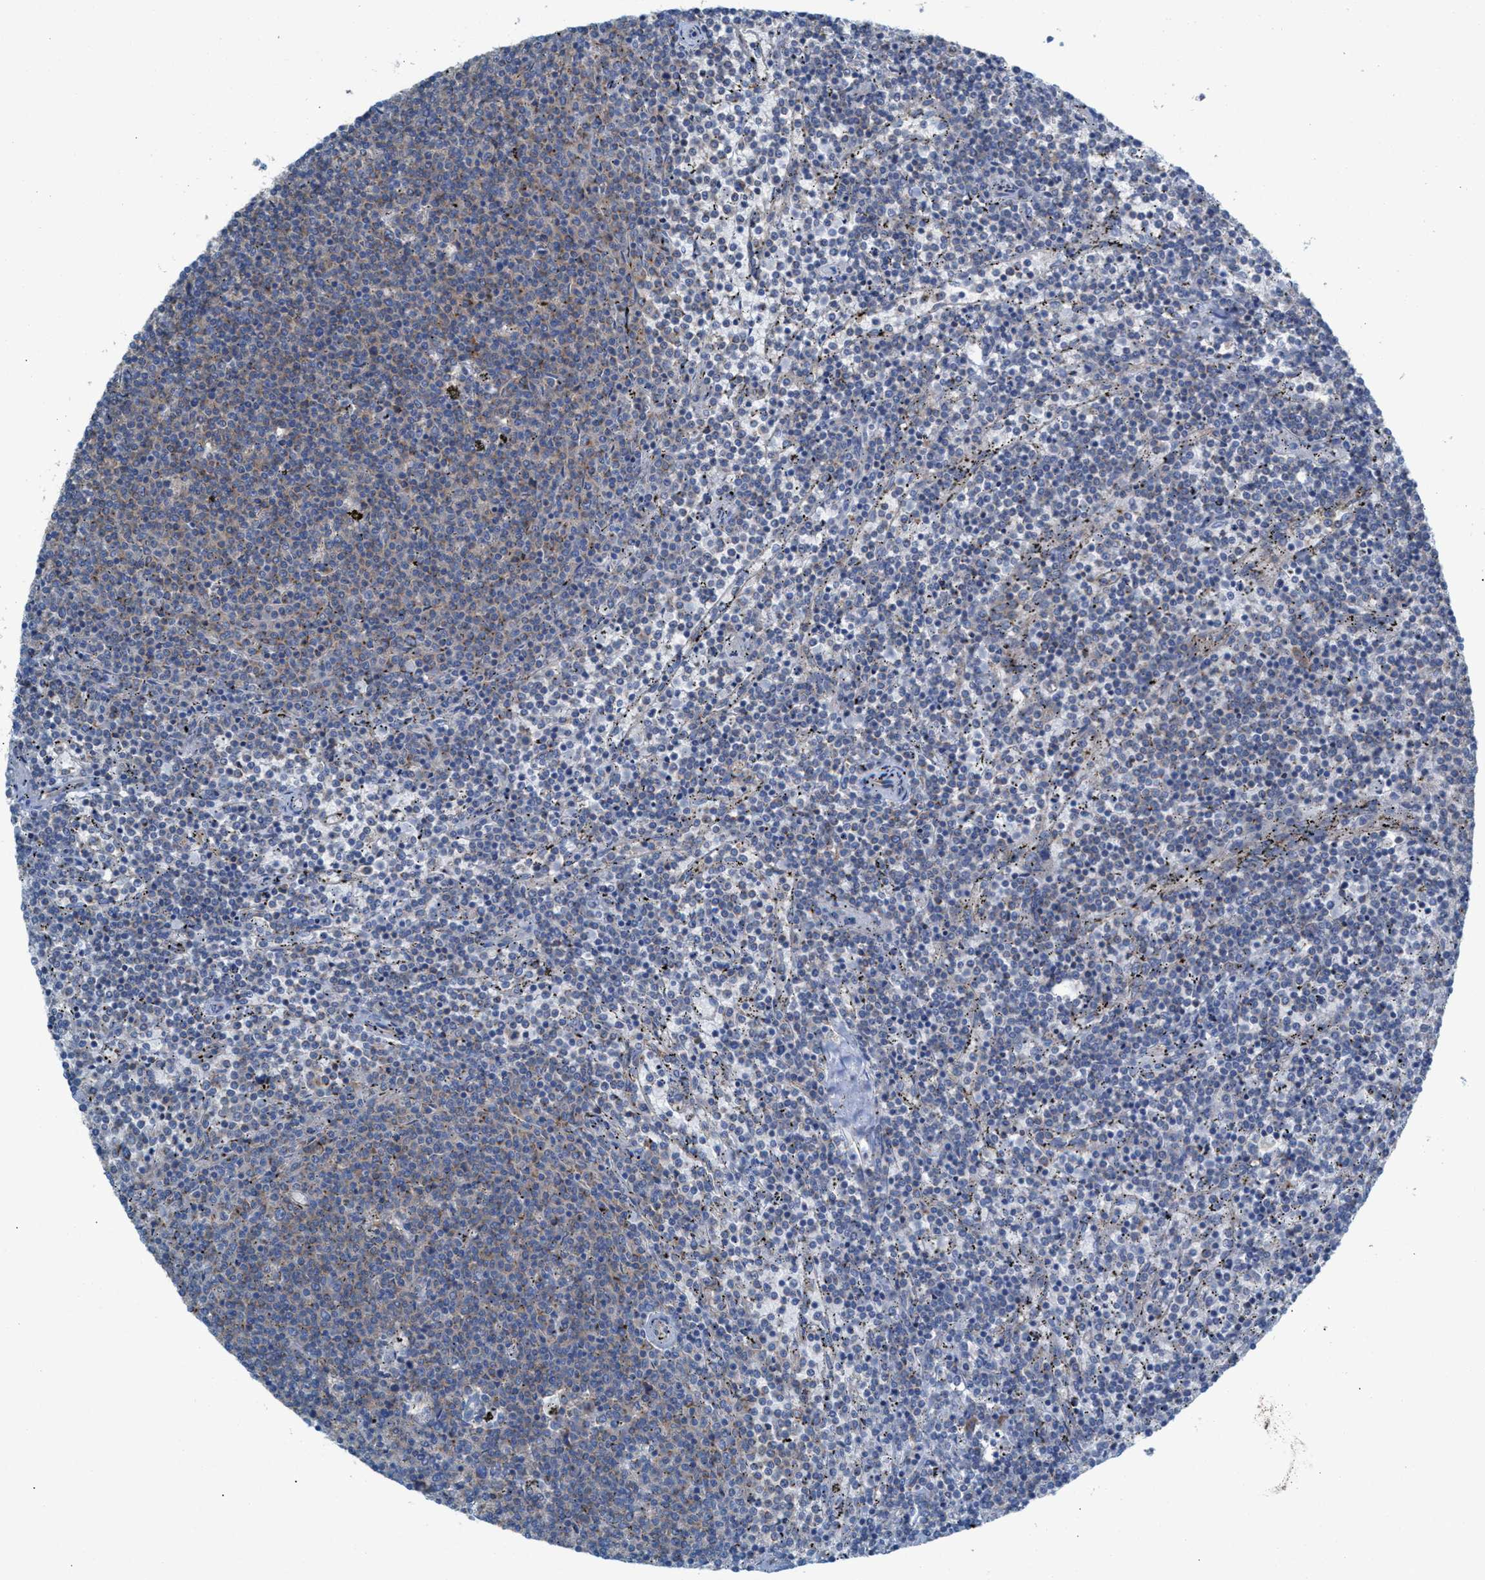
{"staining": {"intensity": "weak", "quantity": "<25%", "location": "cytoplasmic/membranous"}, "tissue": "lymphoma", "cell_type": "Tumor cells", "image_type": "cancer", "snomed": [{"axis": "morphology", "description": "Malignant lymphoma, non-Hodgkin's type, Low grade"}, {"axis": "topography", "description": "Spleen"}], "caption": "Protein analysis of lymphoma demonstrates no significant expression in tumor cells.", "gene": "NYAP1", "patient": {"sex": "female", "age": 50}}